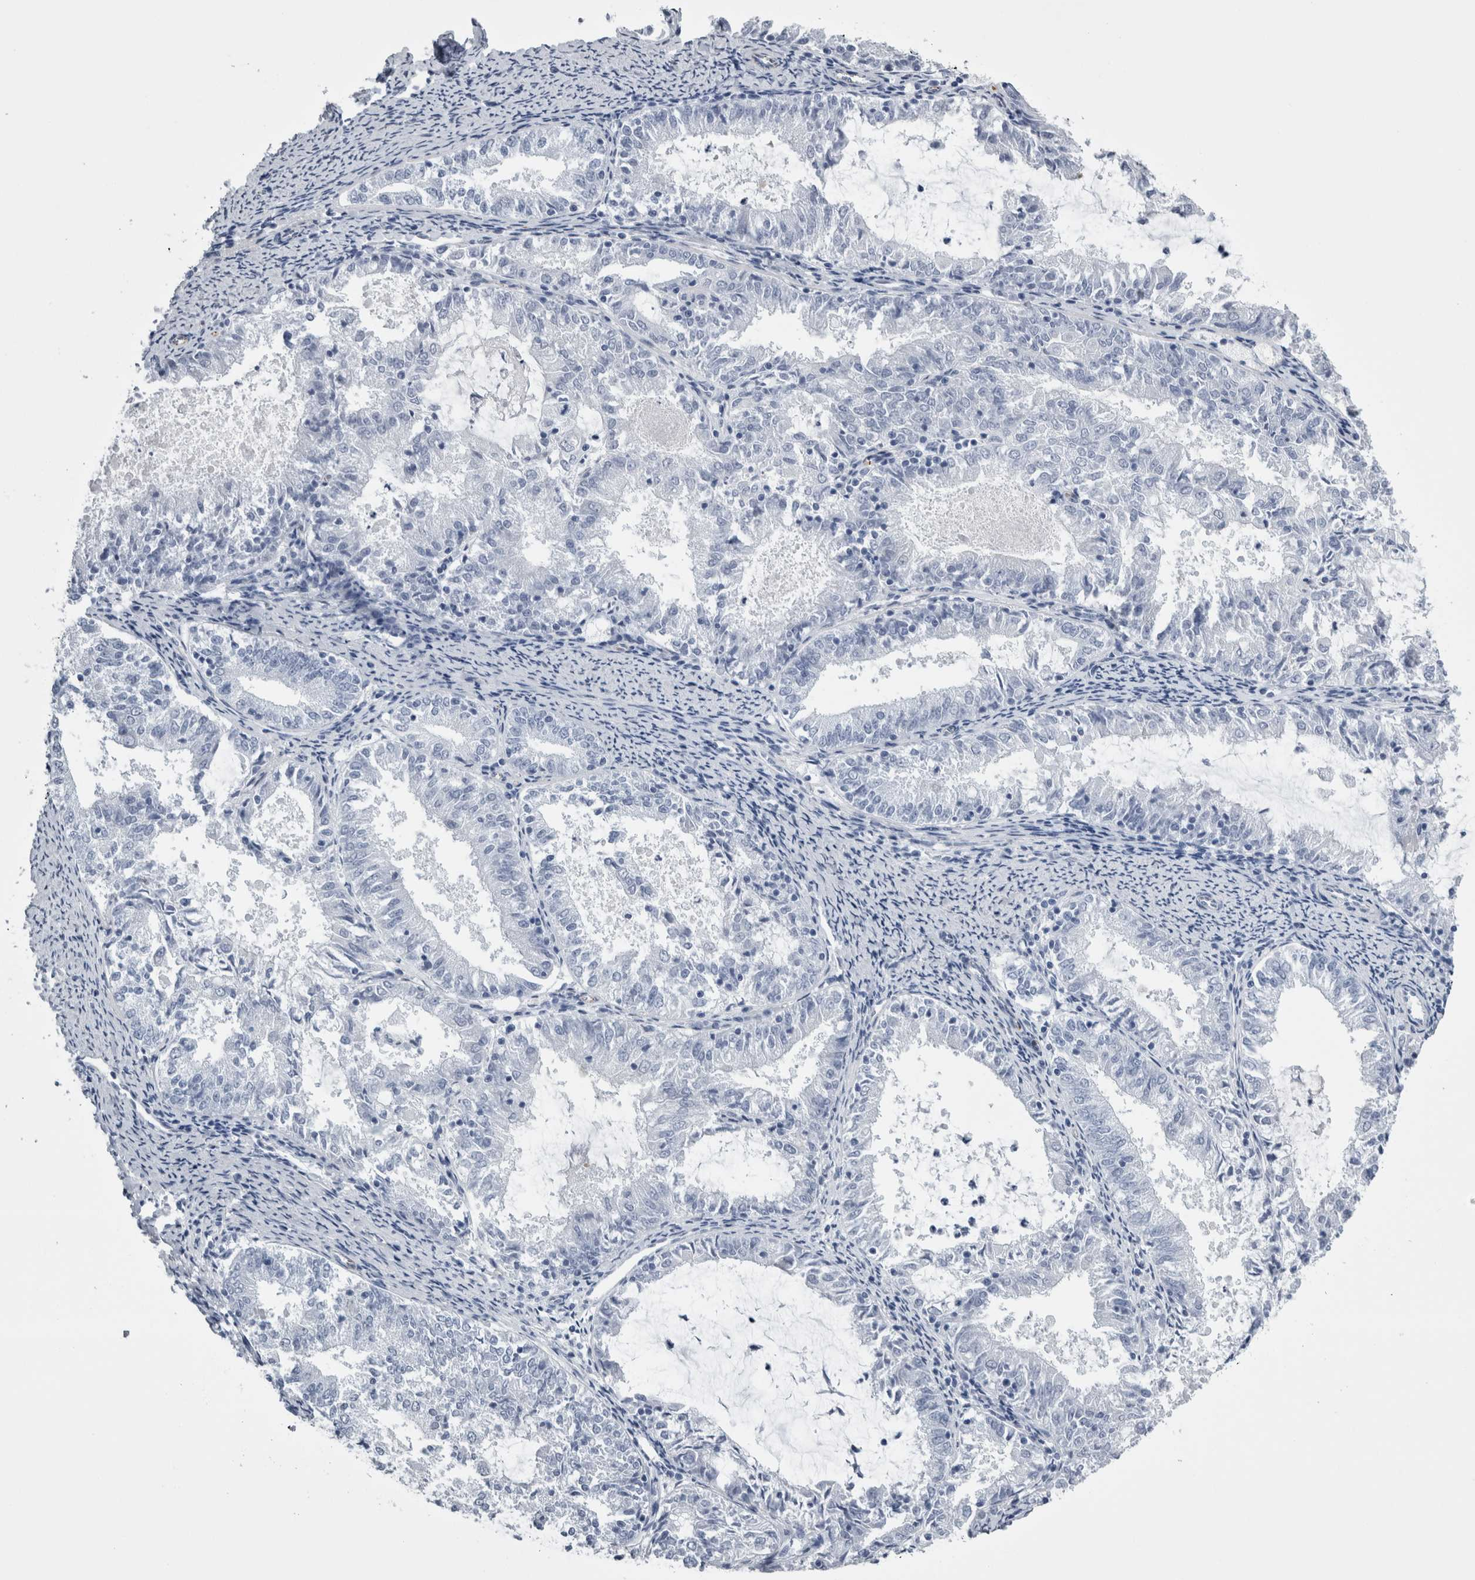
{"staining": {"intensity": "negative", "quantity": "none", "location": "none"}, "tissue": "endometrial cancer", "cell_type": "Tumor cells", "image_type": "cancer", "snomed": [{"axis": "morphology", "description": "Adenocarcinoma, NOS"}, {"axis": "topography", "description": "Endometrium"}], "caption": "This histopathology image is of endometrial cancer stained with immunohistochemistry to label a protein in brown with the nuclei are counter-stained blue. There is no positivity in tumor cells. The staining was performed using DAB (3,3'-diaminobenzidine) to visualize the protein expression in brown, while the nuclei were stained in blue with hematoxylin (Magnification: 20x).", "gene": "VWDE", "patient": {"sex": "female", "age": 57}}